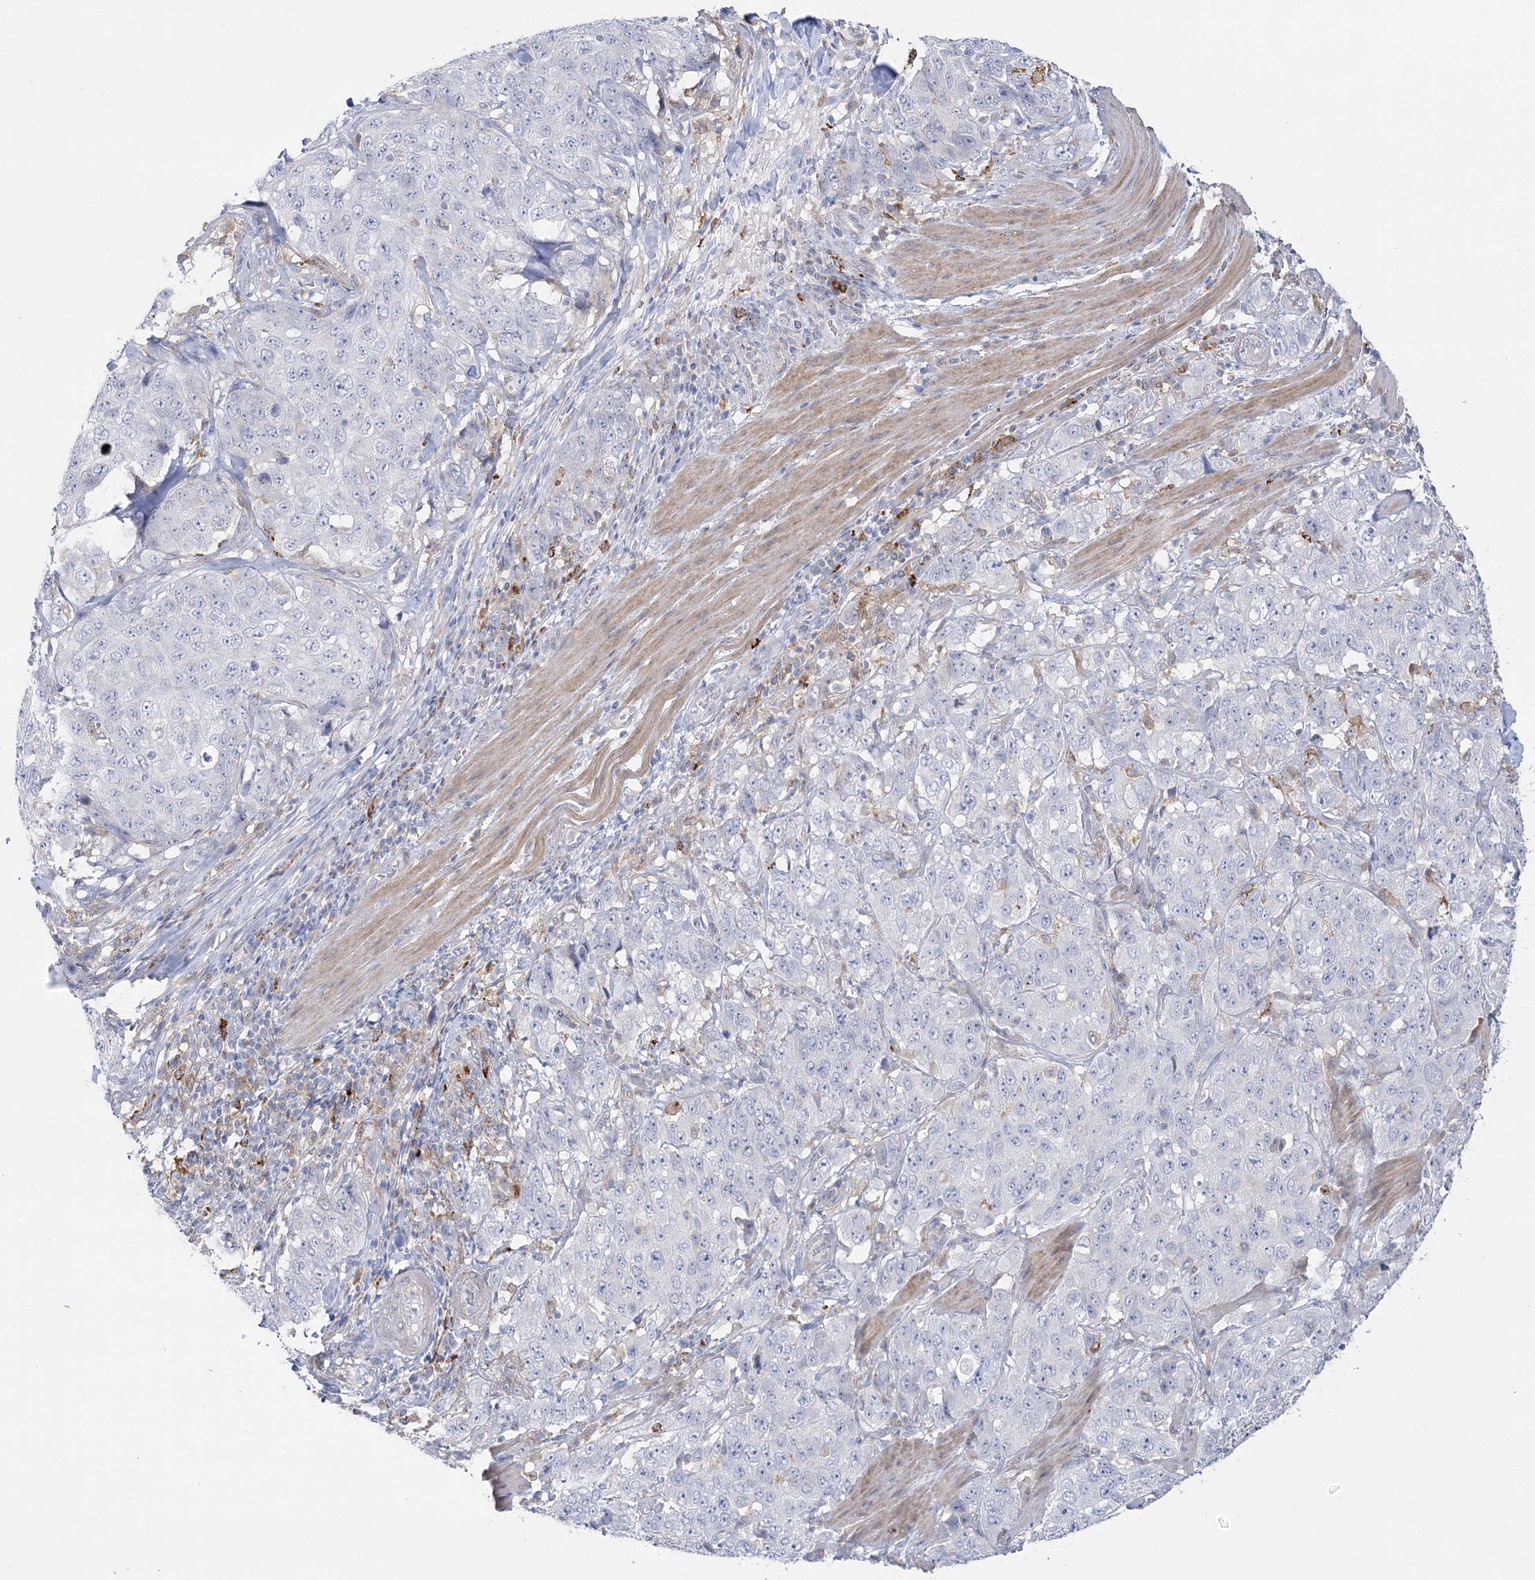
{"staining": {"intensity": "negative", "quantity": "none", "location": "none"}, "tissue": "stomach cancer", "cell_type": "Tumor cells", "image_type": "cancer", "snomed": [{"axis": "morphology", "description": "Adenocarcinoma, NOS"}, {"axis": "topography", "description": "Stomach"}], "caption": "A high-resolution photomicrograph shows immunohistochemistry staining of stomach cancer (adenocarcinoma), which demonstrates no significant expression in tumor cells.", "gene": "HAAO", "patient": {"sex": "male", "age": 48}}